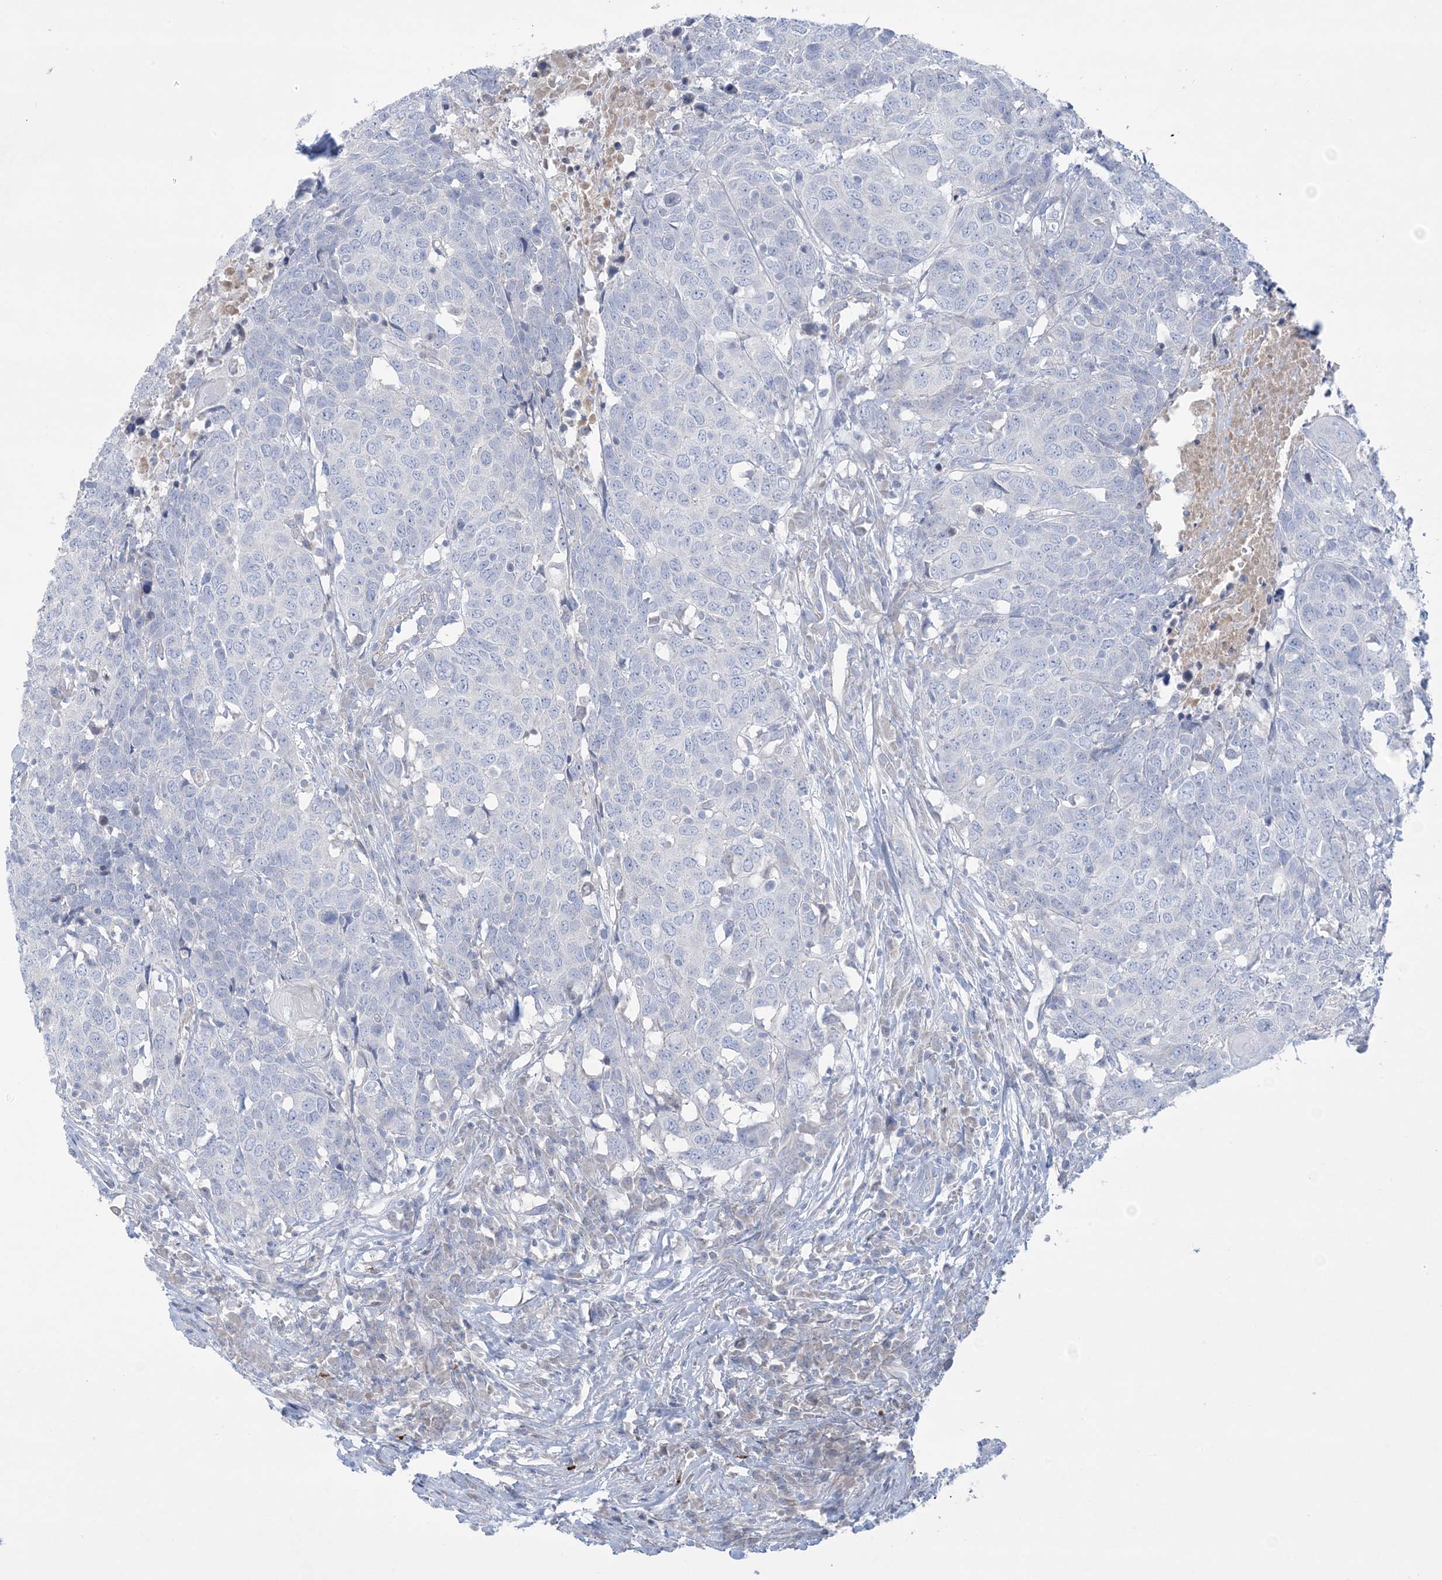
{"staining": {"intensity": "negative", "quantity": "none", "location": "none"}, "tissue": "head and neck cancer", "cell_type": "Tumor cells", "image_type": "cancer", "snomed": [{"axis": "morphology", "description": "Squamous cell carcinoma, NOS"}, {"axis": "topography", "description": "Head-Neck"}], "caption": "Human head and neck squamous cell carcinoma stained for a protein using immunohistochemistry (IHC) demonstrates no positivity in tumor cells.", "gene": "ATP11C", "patient": {"sex": "male", "age": 66}}